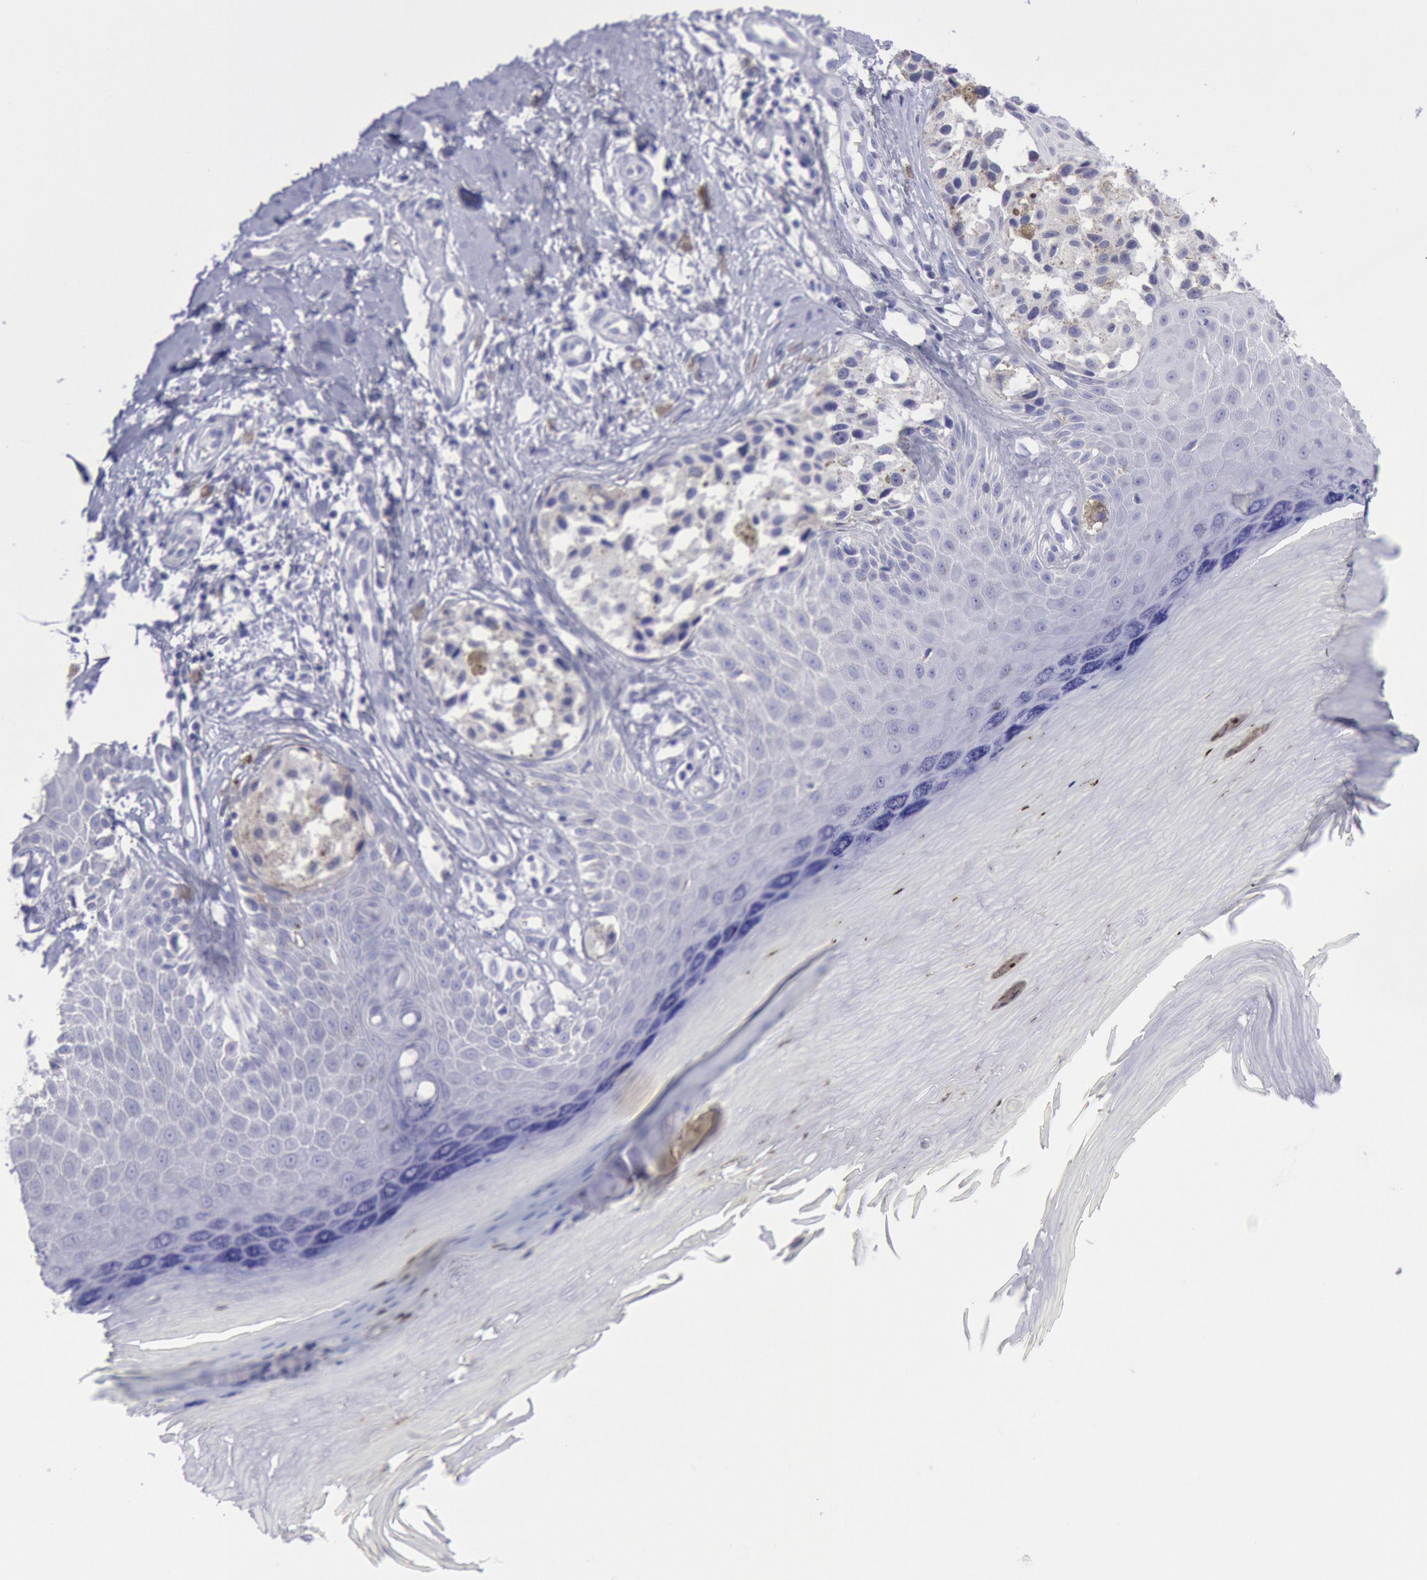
{"staining": {"intensity": "negative", "quantity": "none", "location": "none"}, "tissue": "melanoma", "cell_type": "Tumor cells", "image_type": "cancer", "snomed": [{"axis": "morphology", "description": "Malignant melanoma, NOS"}, {"axis": "topography", "description": "Skin"}], "caption": "Tumor cells show no significant protein expression in malignant melanoma.", "gene": "MYH7", "patient": {"sex": "male", "age": 79}}